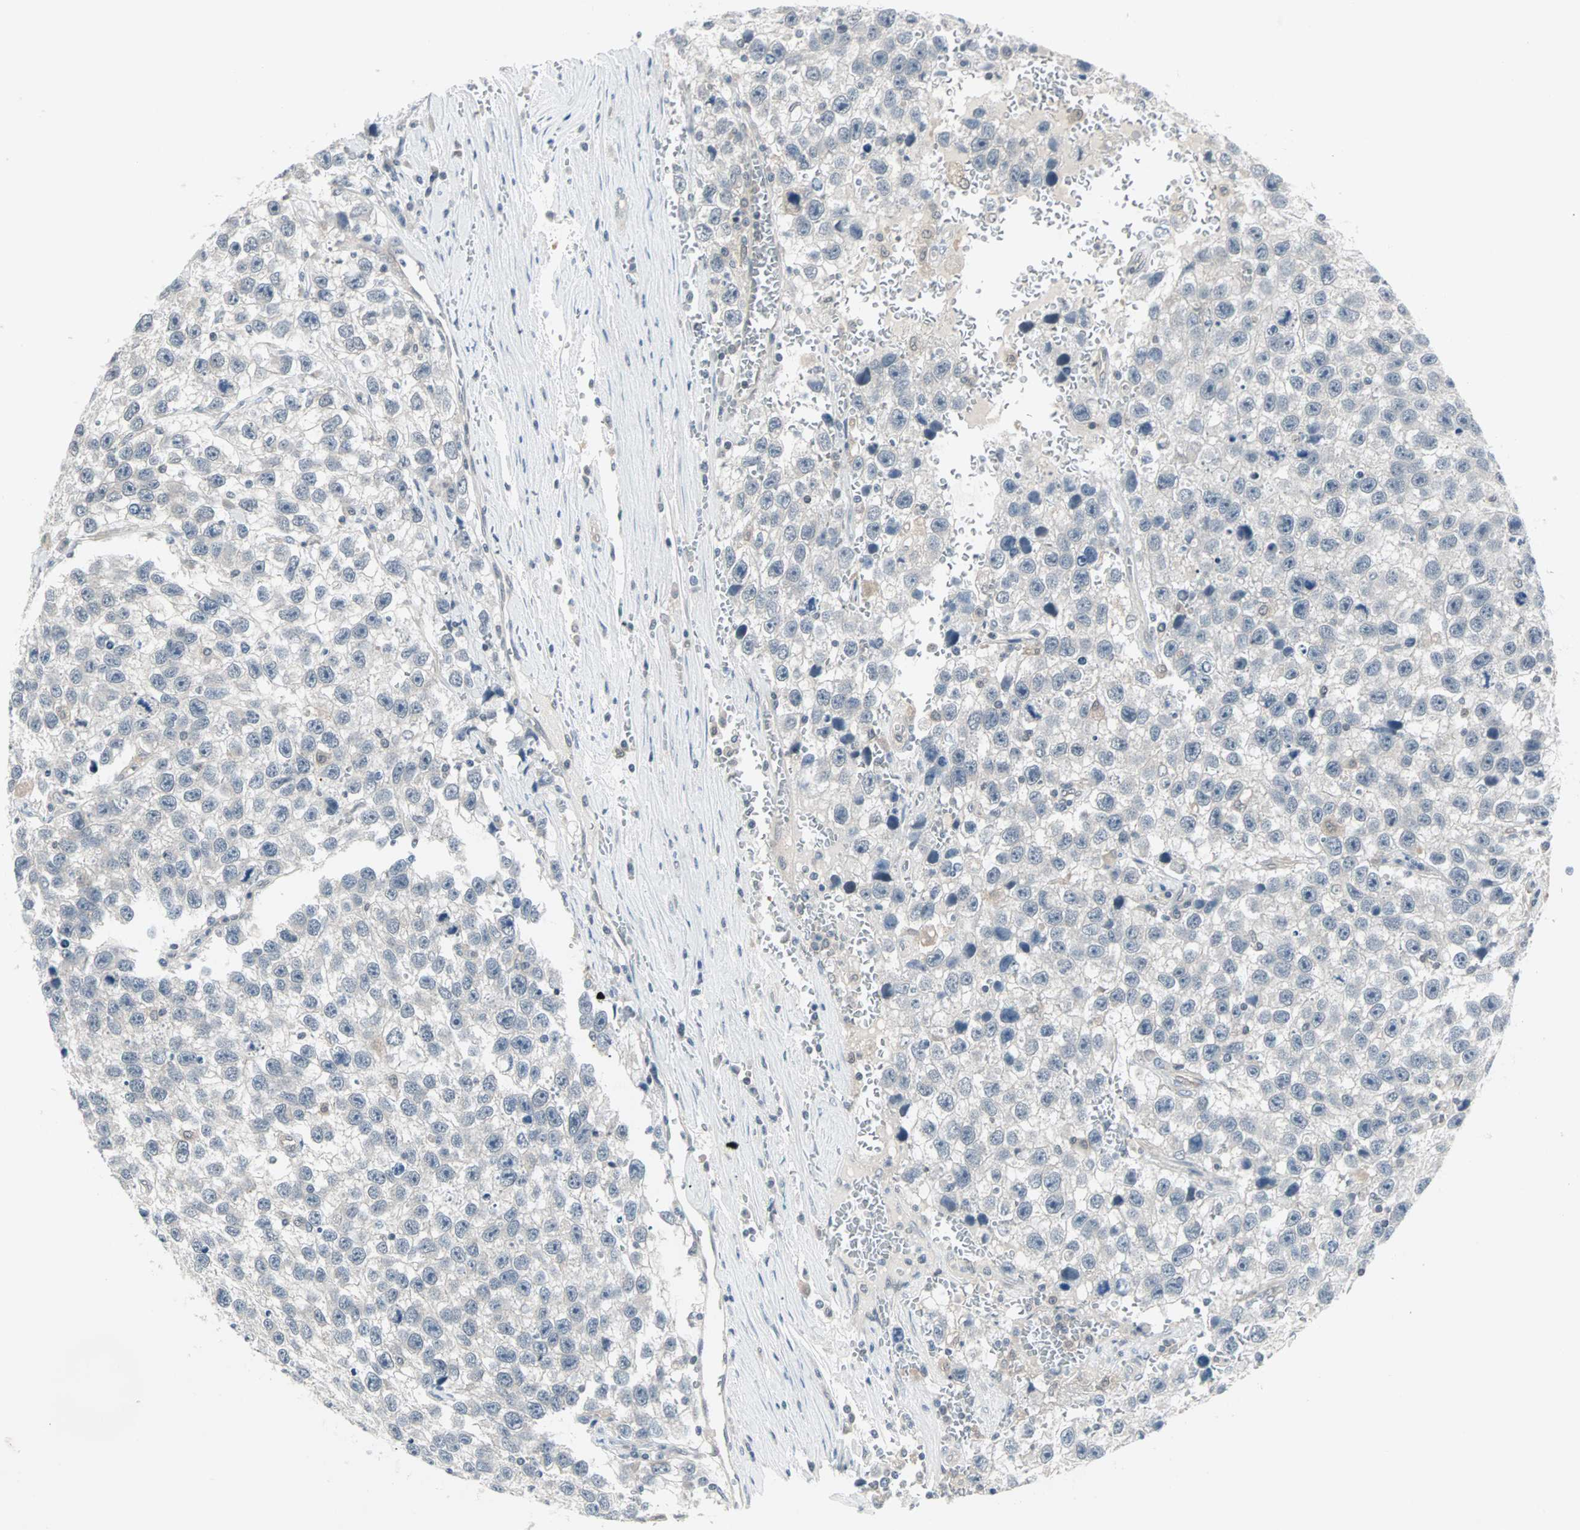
{"staining": {"intensity": "negative", "quantity": "none", "location": "none"}, "tissue": "testis cancer", "cell_type": "Tumor cells", "image_type": "cancer", "snomed": [{"axis": "morphology", "description": "Seminoma, NOS"}, {"axis": "topography", "description": "Testis"}], "caption": "A micrograph of human testis cancer (seminoma) is negative for staining in tumor cells. (DAB (3,3'-diaminobenzidine) immunohistochemistry (IHC), high magnification).", "gene": "PTPA", "patient": {"sex": "male", "age": 33}}